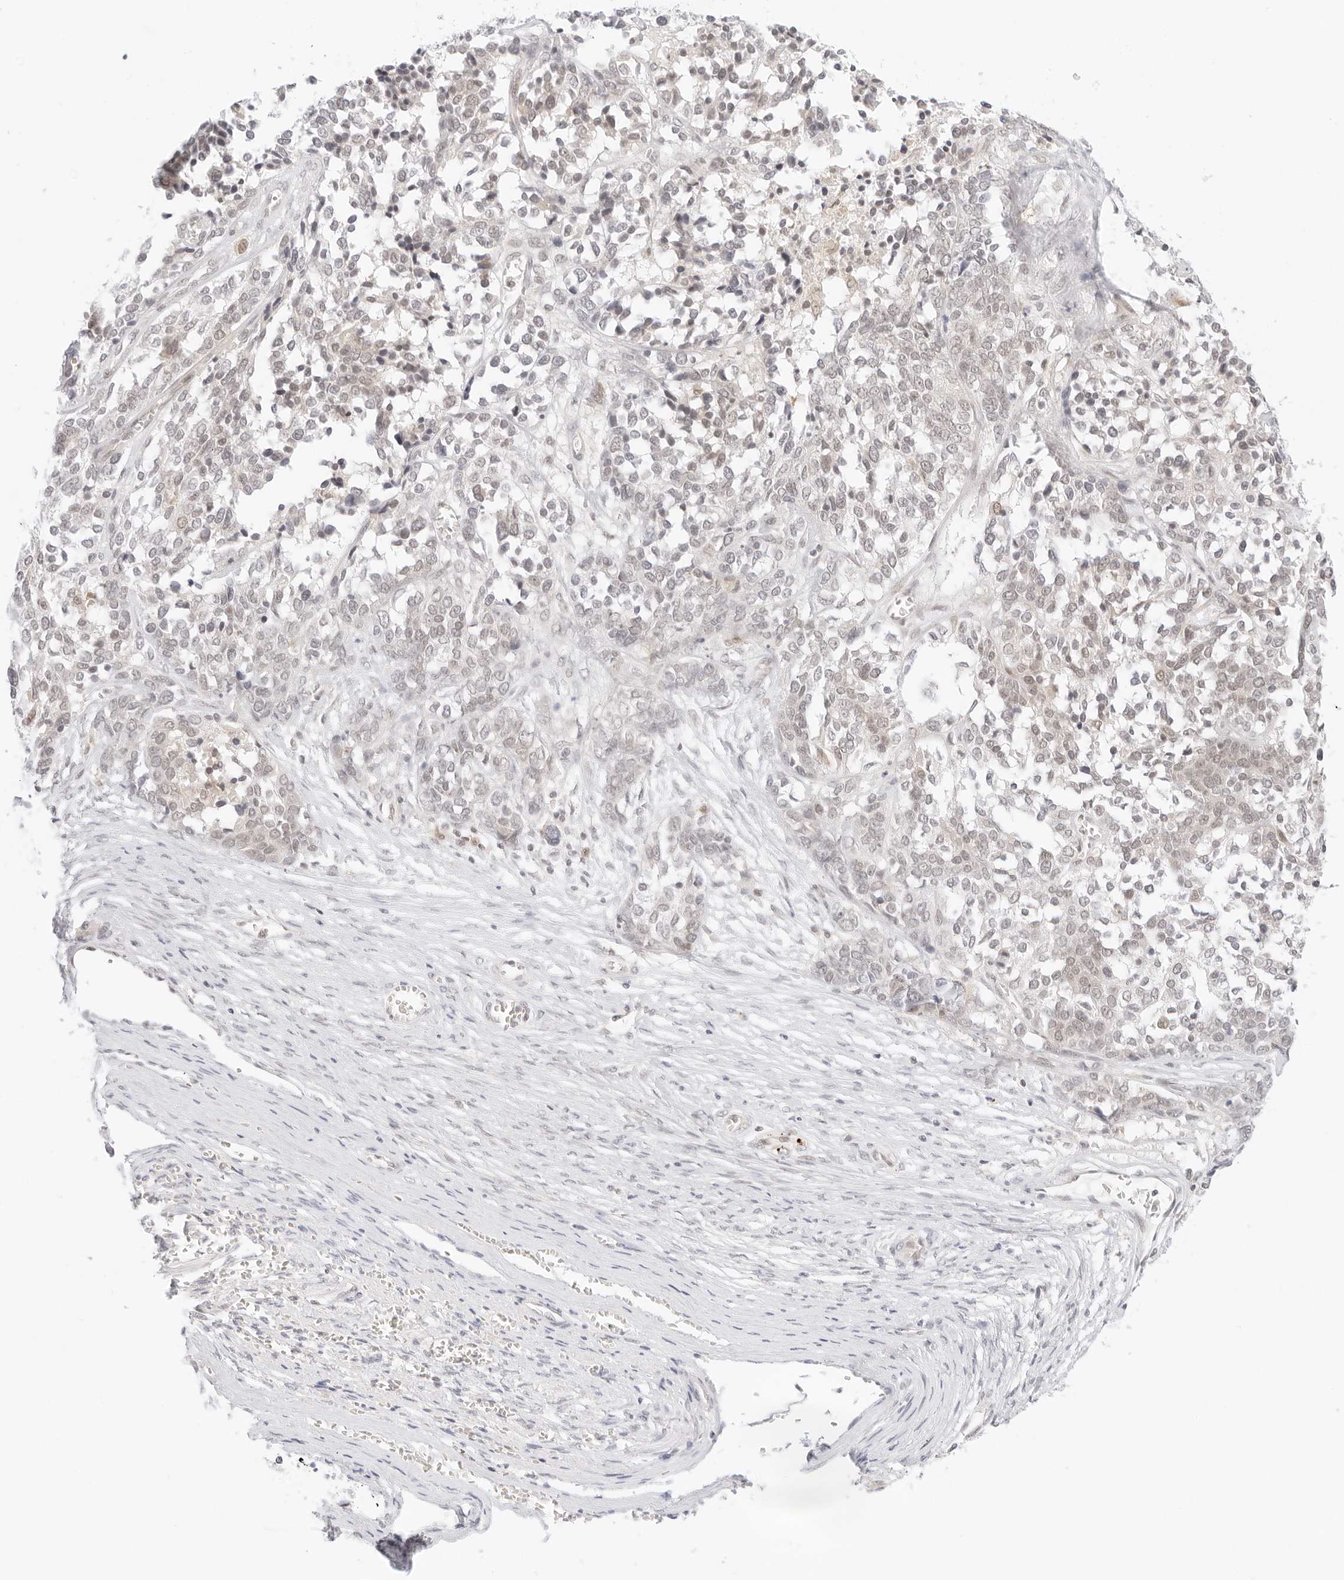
{"staining": {"intensity": "negative", "quantity": "none", "location": "none"}, "tissue": "ovarian cancer", "cell_type": "Tumor cells", "image_type": "cancer", "snomed": [{"axis": "morphology", "description": "Cystadenocarcinoma, serous, NOS"}, {"axis": "topography", "description": "Ovary"}], "caption": "The image shows no staining of tumor cells in ovarian serous cystadenocarcinoma.", "gene": "POLR3C", "patient": {"sex": "female", "age": 44}}